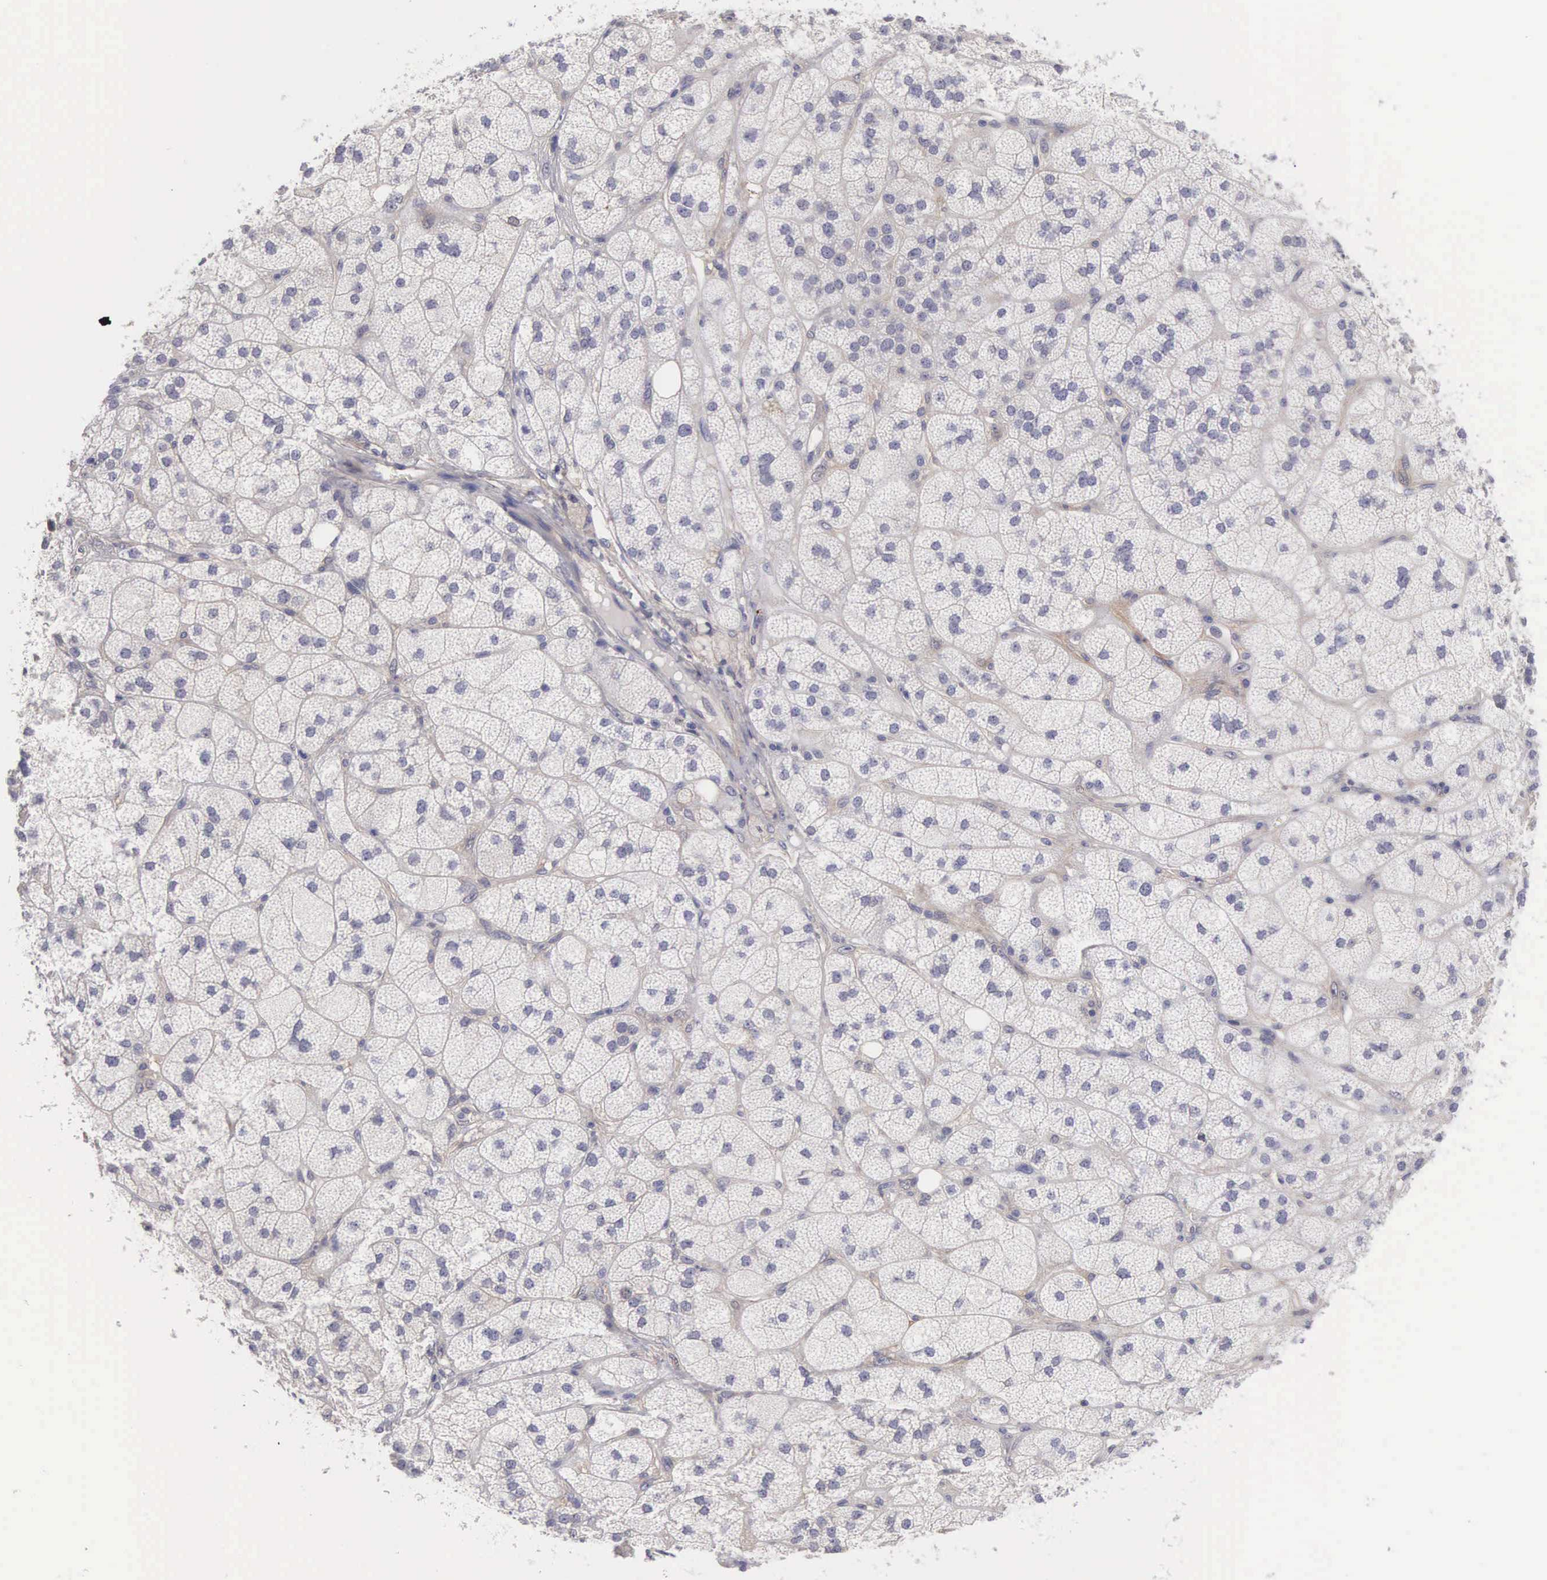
{"staining": {"intensity": "moderate", "quantity": "<25%", "location": "cytoplasmic/membranous"}, "tissue": "adrenal gland", "cell_type": "Glandular cells", "image_type": "normal", "snomed": [{"axis": "morphology", "description": "Normal tissue, NOS"}, {"axis": "topography", "description": "Adrenal gland"}], "caption": "Protein staining of benign adrenal gland reveals moderate cytoplasmic/membranous staining in about <25% of glandular cells.", "gene": "SLITRK4", "patient": {"sex": "female", "age": 60}}